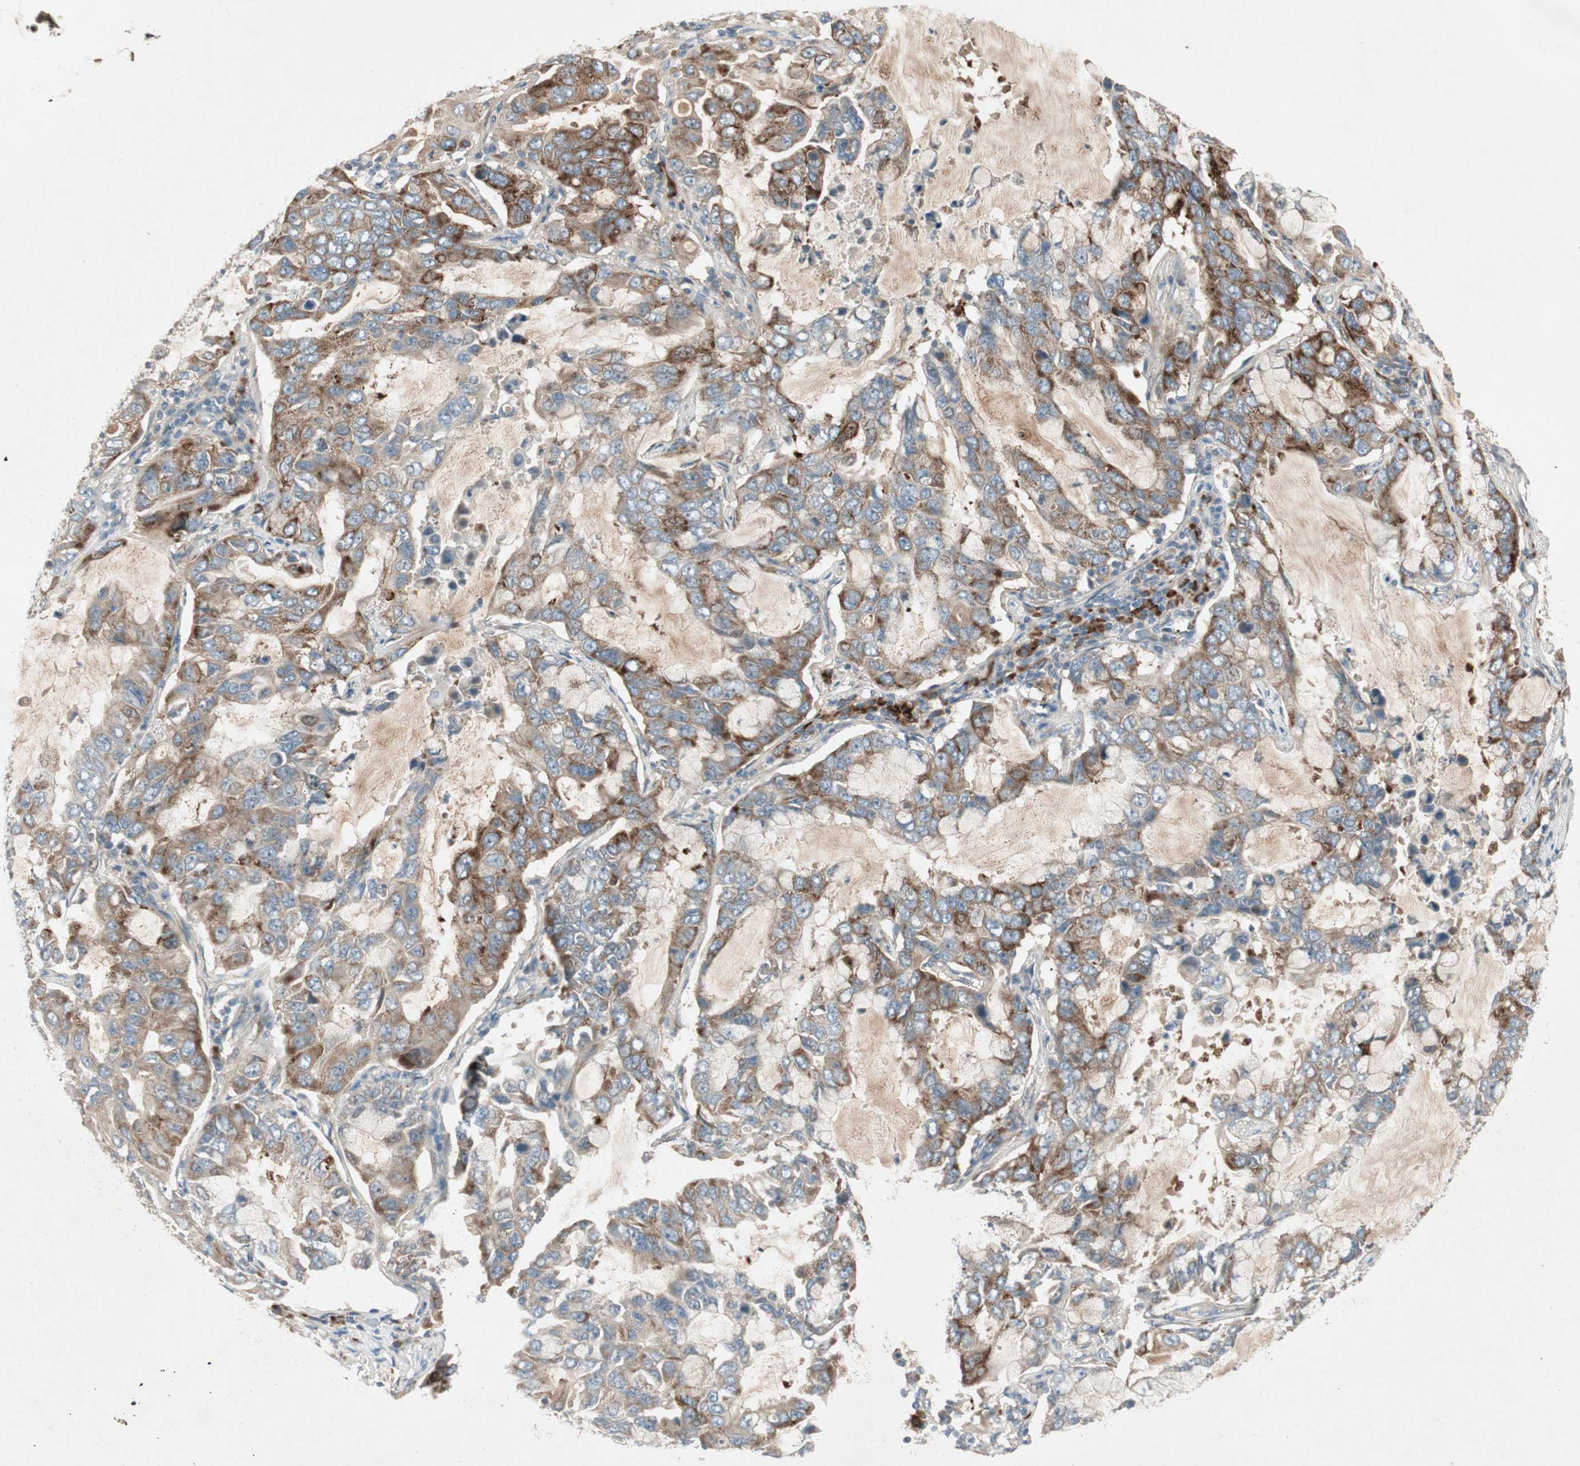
{"staining": {"intensity": "moderate", "quantity": ">75%", "location": "cytoplasmic/membranous"}, "tissue": "lung cancer", "cell_type": "Tumor cells", "image_type": "cancer", "snomed": [{"axis": "morphology", "description": "Adenocarcinoma, NOS"}, {"axis": "topography", "description": "Lung"}], "caption": "Protein expression analysis of adenocarcinoma (lung) demonstrates moderate cytoplasmic/membranous expression in about >75% of tumor cells.", "gene": "APOO", "patient": {"sex": "male", "age": 64}}